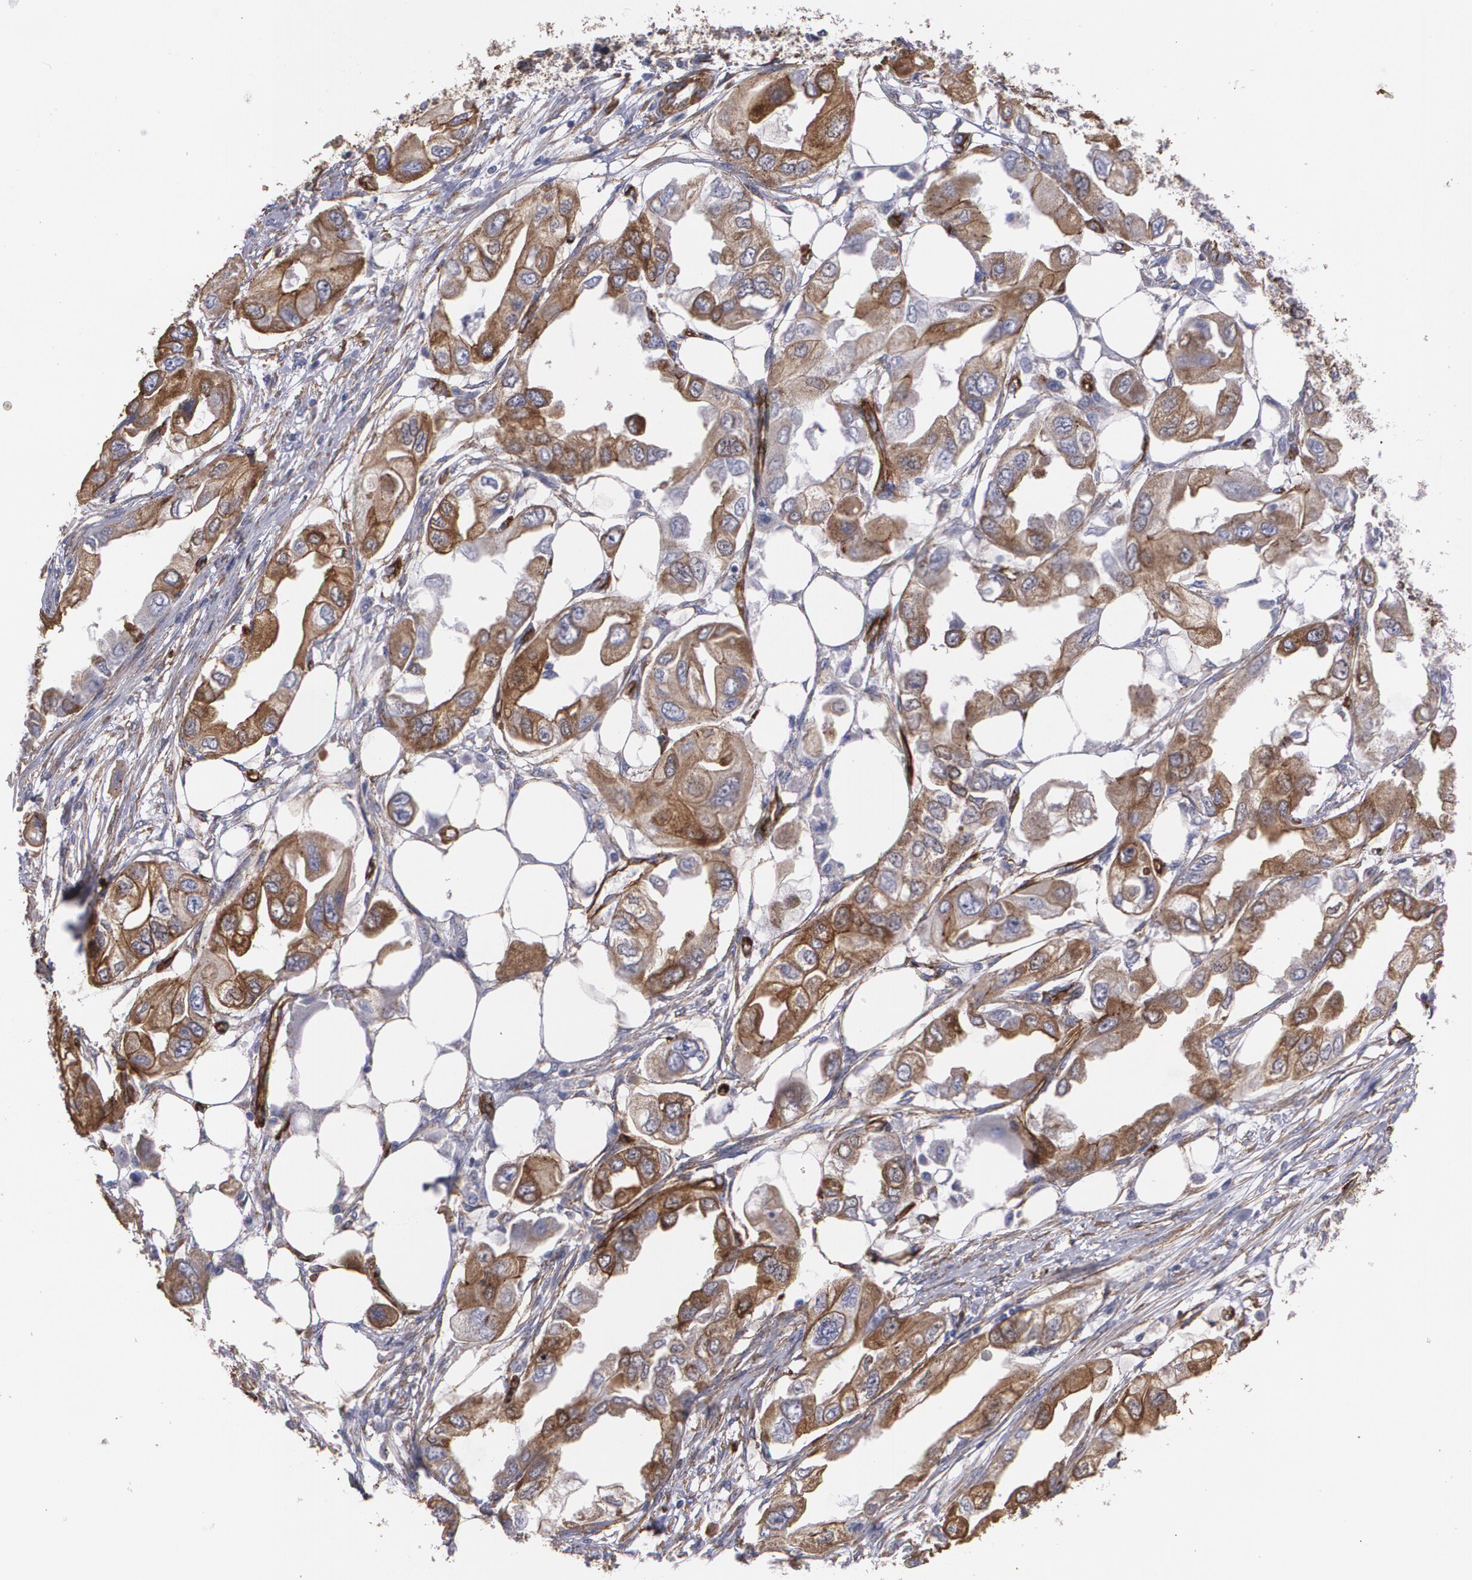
{"staining": {"intensity": "strong", "quantity": ">75%", "location": "cytoplasmic/membranous"}, "tissue": "endometrial cancer", "cell_type": "Tumor cells", "image_type": "cancer", "snomed": [{"axis": "morphology", "description": "Adenocarcinoma, NOS"}, {"axis": "topography", "description": "Endometrium"}], "caption": "Endometrial adenocarcinoma tissue exhibits strong cytoplasmic/membranous staining in approximately >75% of tumor cells, visualized by immunohistochemistry. The protein is stained brown, and the nuclei are stained in blue (DAB (3,3'-diaminobenzidine) IHC with brightfield microscopy, high magnification).", "gene": "TJP1", "patient": {"sex": "female", "age": 67}}